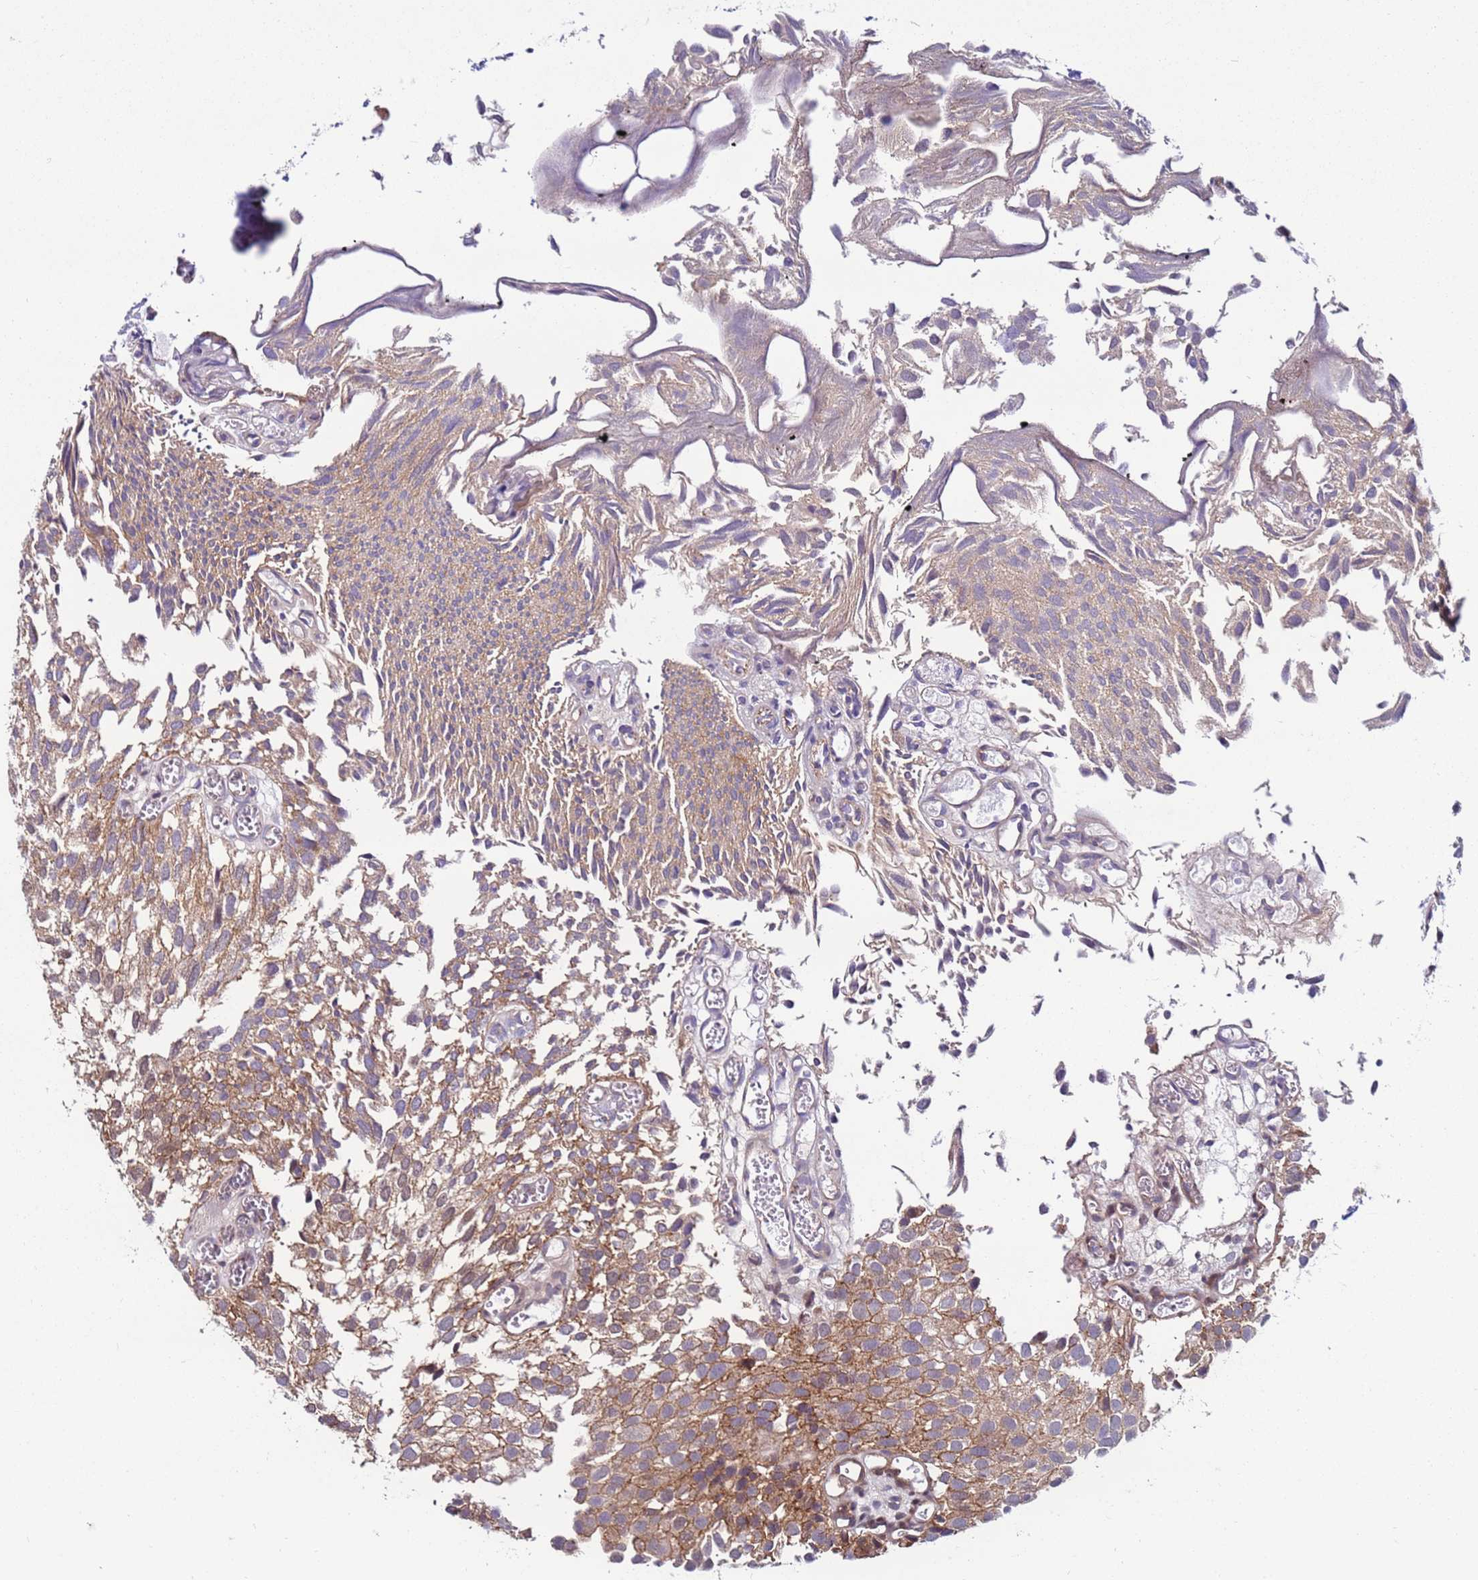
{"staining": {"intensity": "weak", "quantity": ">75%", "location": "cytoplasmic/membranous"}, "tissue": "urothelial cancer", "cell_type": "Tumor cells", "image_type": "cancer", "snomed": [{"axis": "morphology", "description": "Urothelial carcinoma, Low grade"}, {"axis": "topography", "description": "Urinary bladder"}], "caption": "Immunohistochemical staining of human low-grade urothelial carcinoma reveals low levels of weak cytoplasmic/membranous positivity in about >75% of tumor cells.", "gene": "KPNA4", "patient": {"sex": "male", "age": 88}}